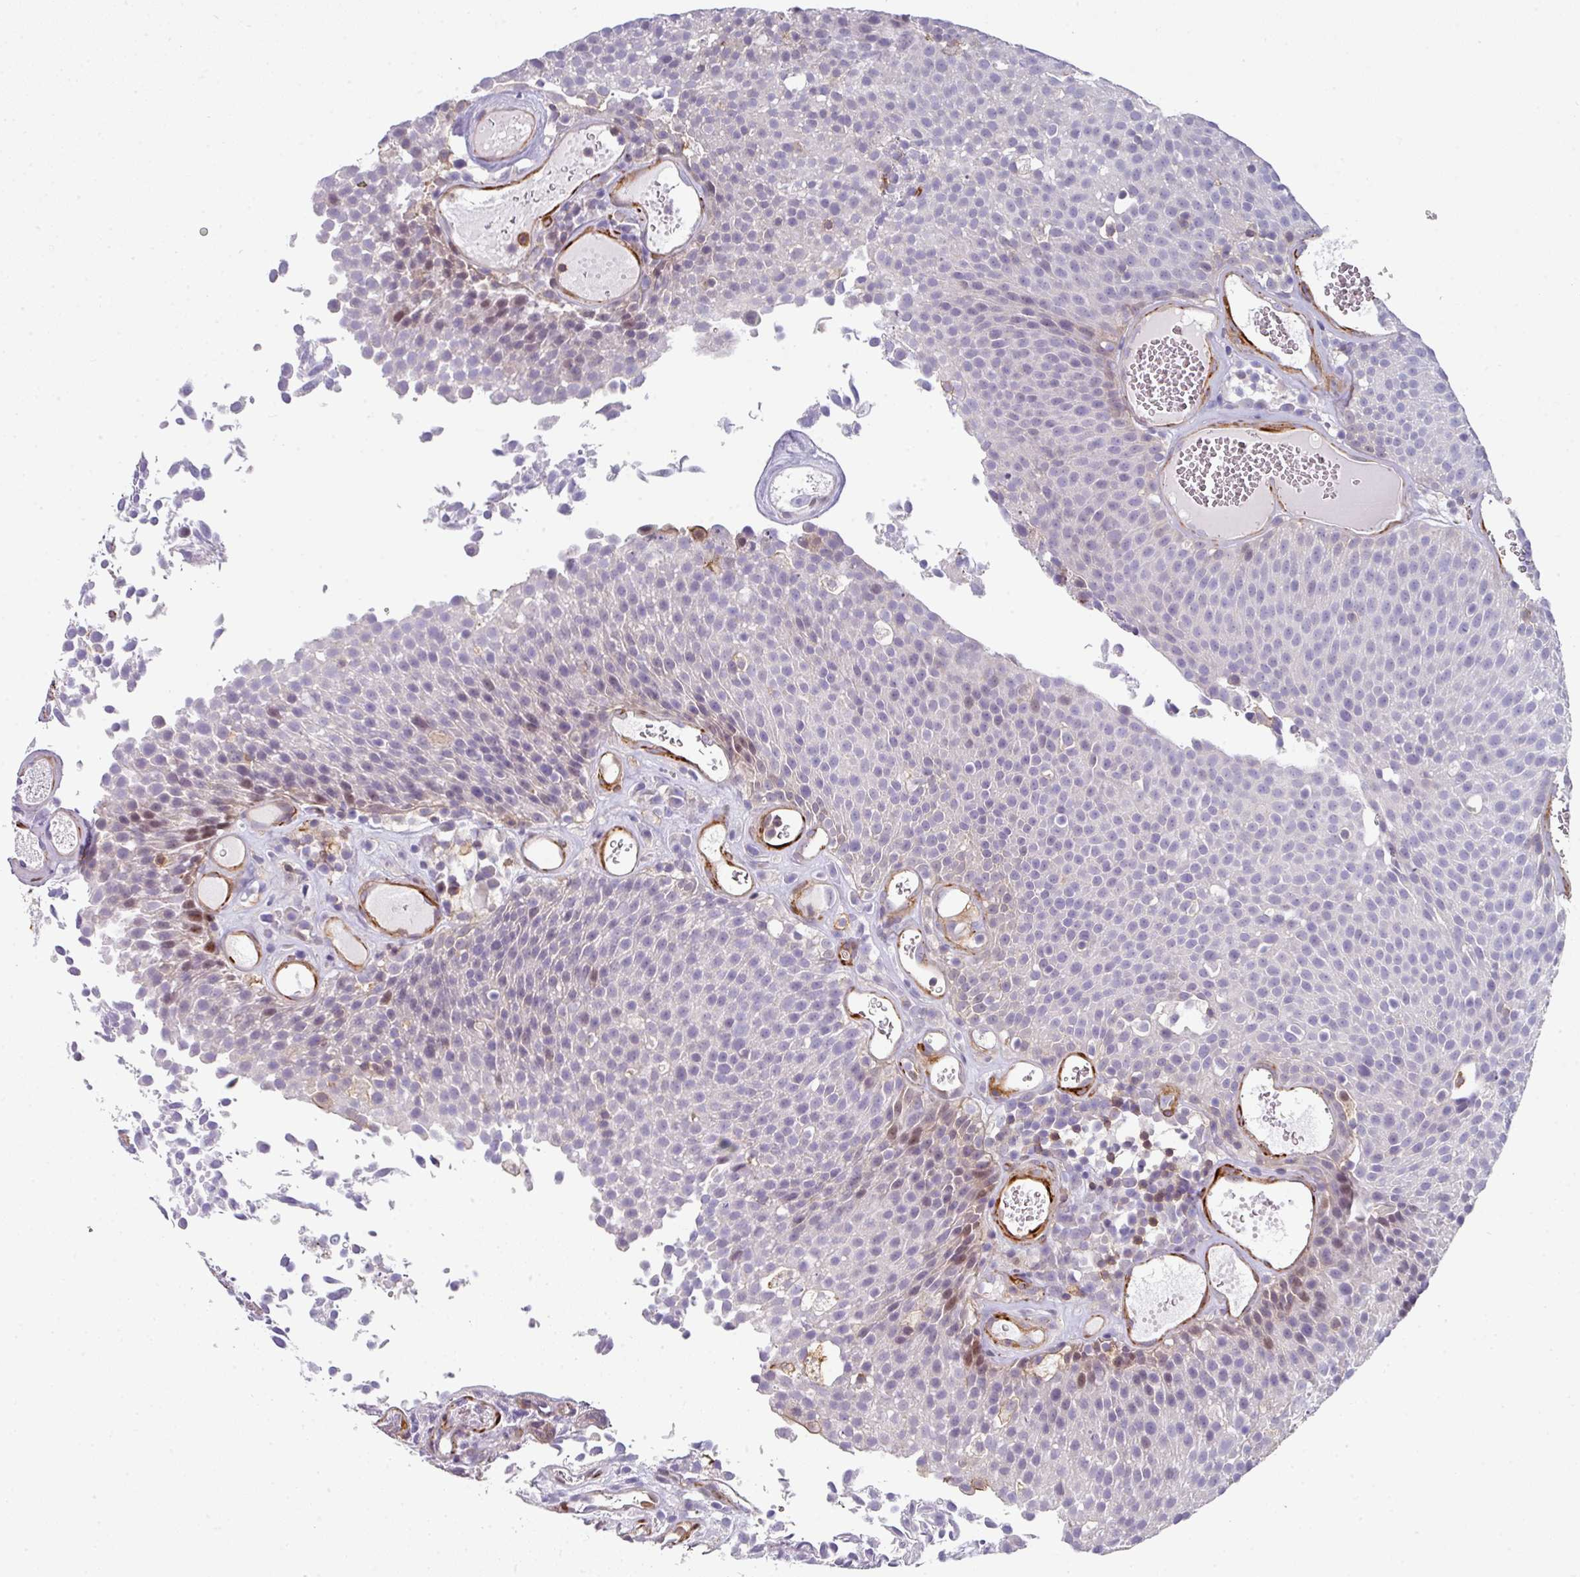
{"staining": {"intensity": "moderate", "quantity": "<25%", "location": "nuclear"}, "tissue": "urothelial cancer", "cell_type": "Tumor cells", "image_type": "cancer", "snomed": [{"axis": "morphology", "description": "Urothelial carcinoma, Low grade"}, {"axis": "topography", "description": "Urinary bladder"}], "caption": "Moderate nuclear expression is present in approximately <25% of tumor cells in urothelial cancer.", "gene": "BEND5", "patient": {"sex": "female", "age": 79}}